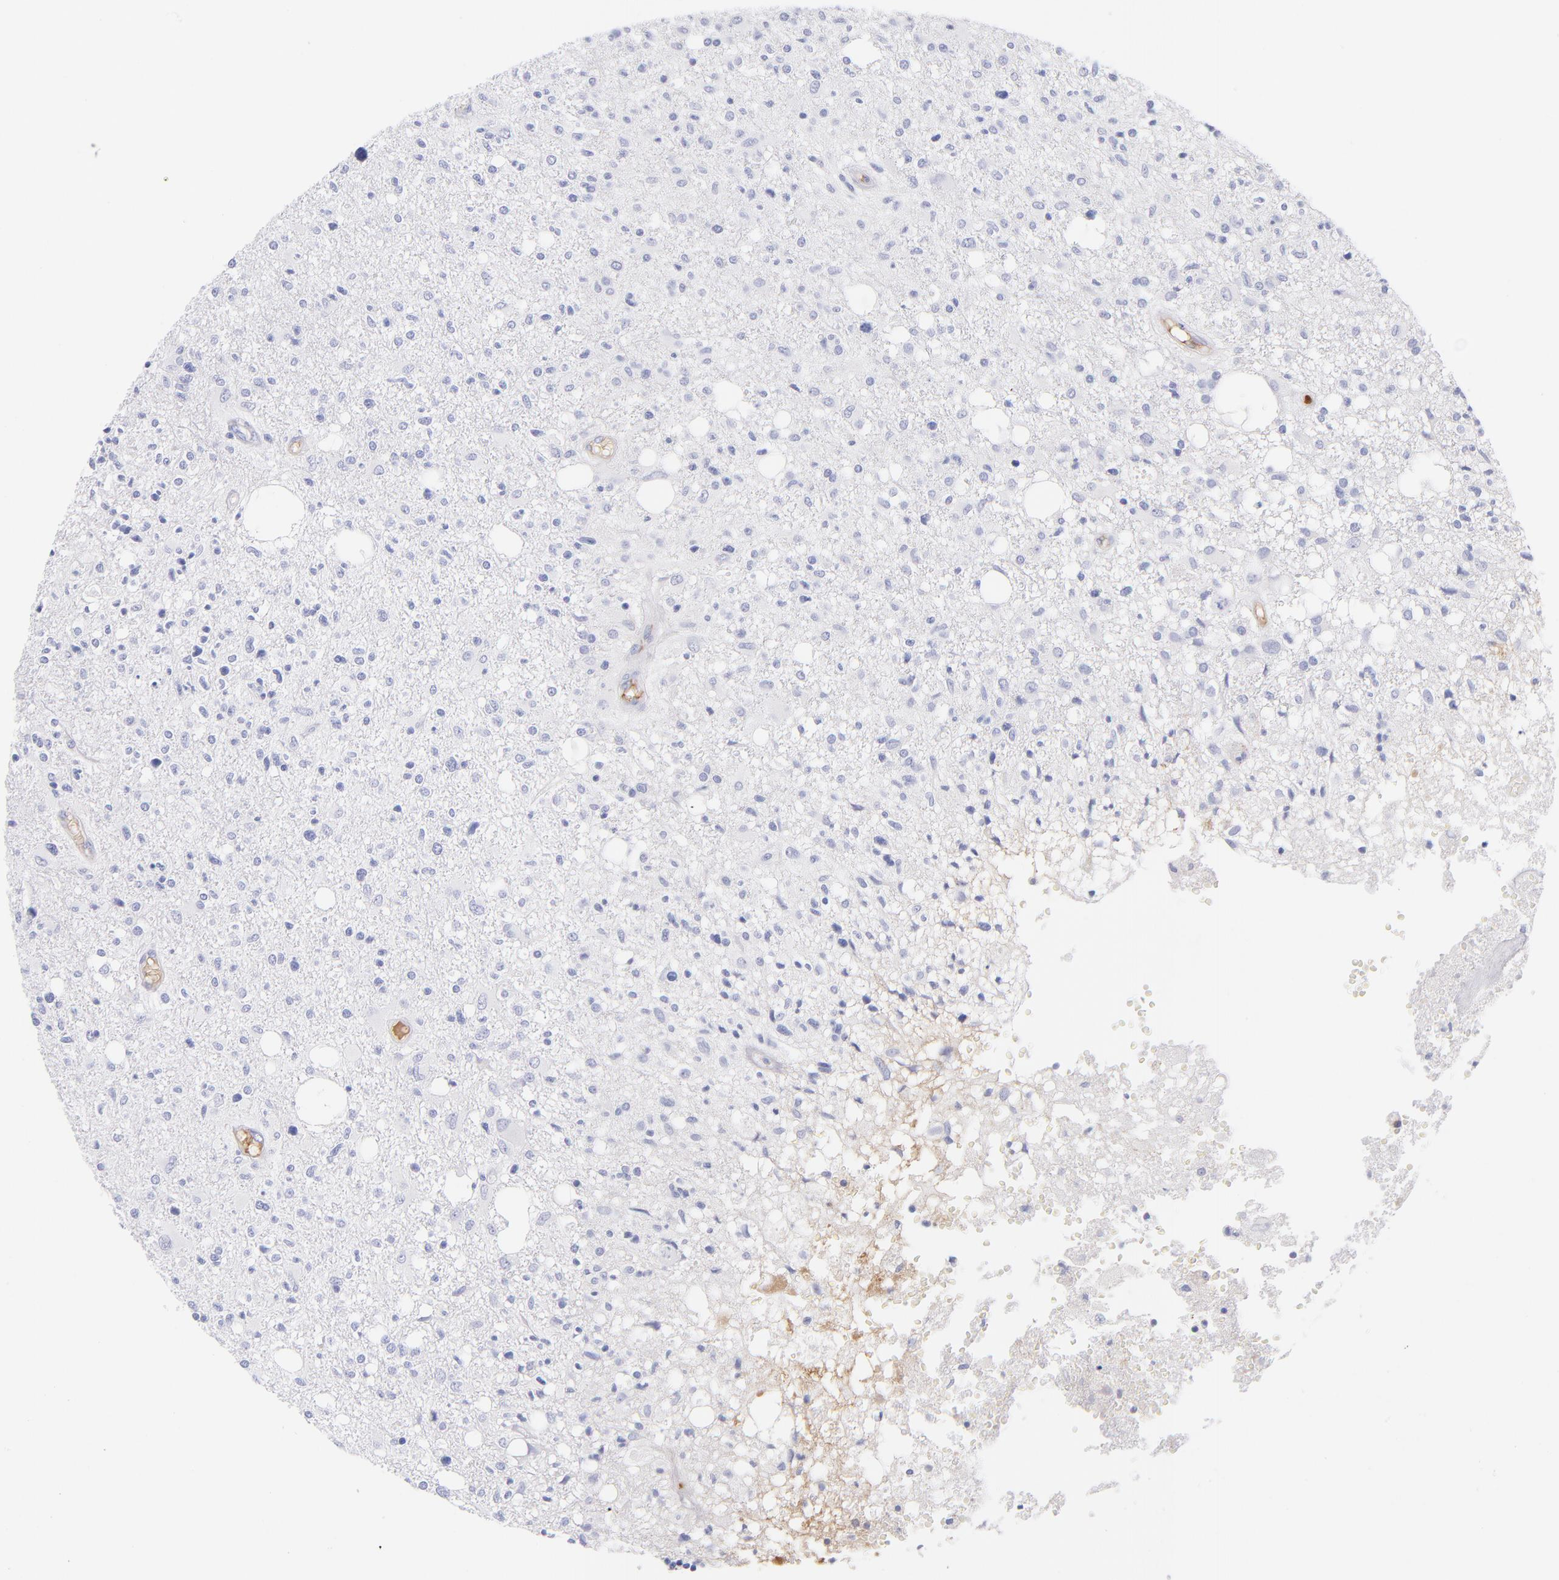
{"staining": {"intensity": "negative", "quantity": "none", "location": "none"}, "tissue": "glioma", "cell_type": "Tumor cells", "image_type": "cancer", "snomed": [{"axis": "morphology", "description": "Glioma, malignant, High grade"}, {"axis": "topography", "description": "Cerebral cortex"}], "caption": "Glioma was stained to show a protein in brown. There is no significant staining in tumor cells.", "gene": "HP", "patient": {"sex": "male", "age": 76}}